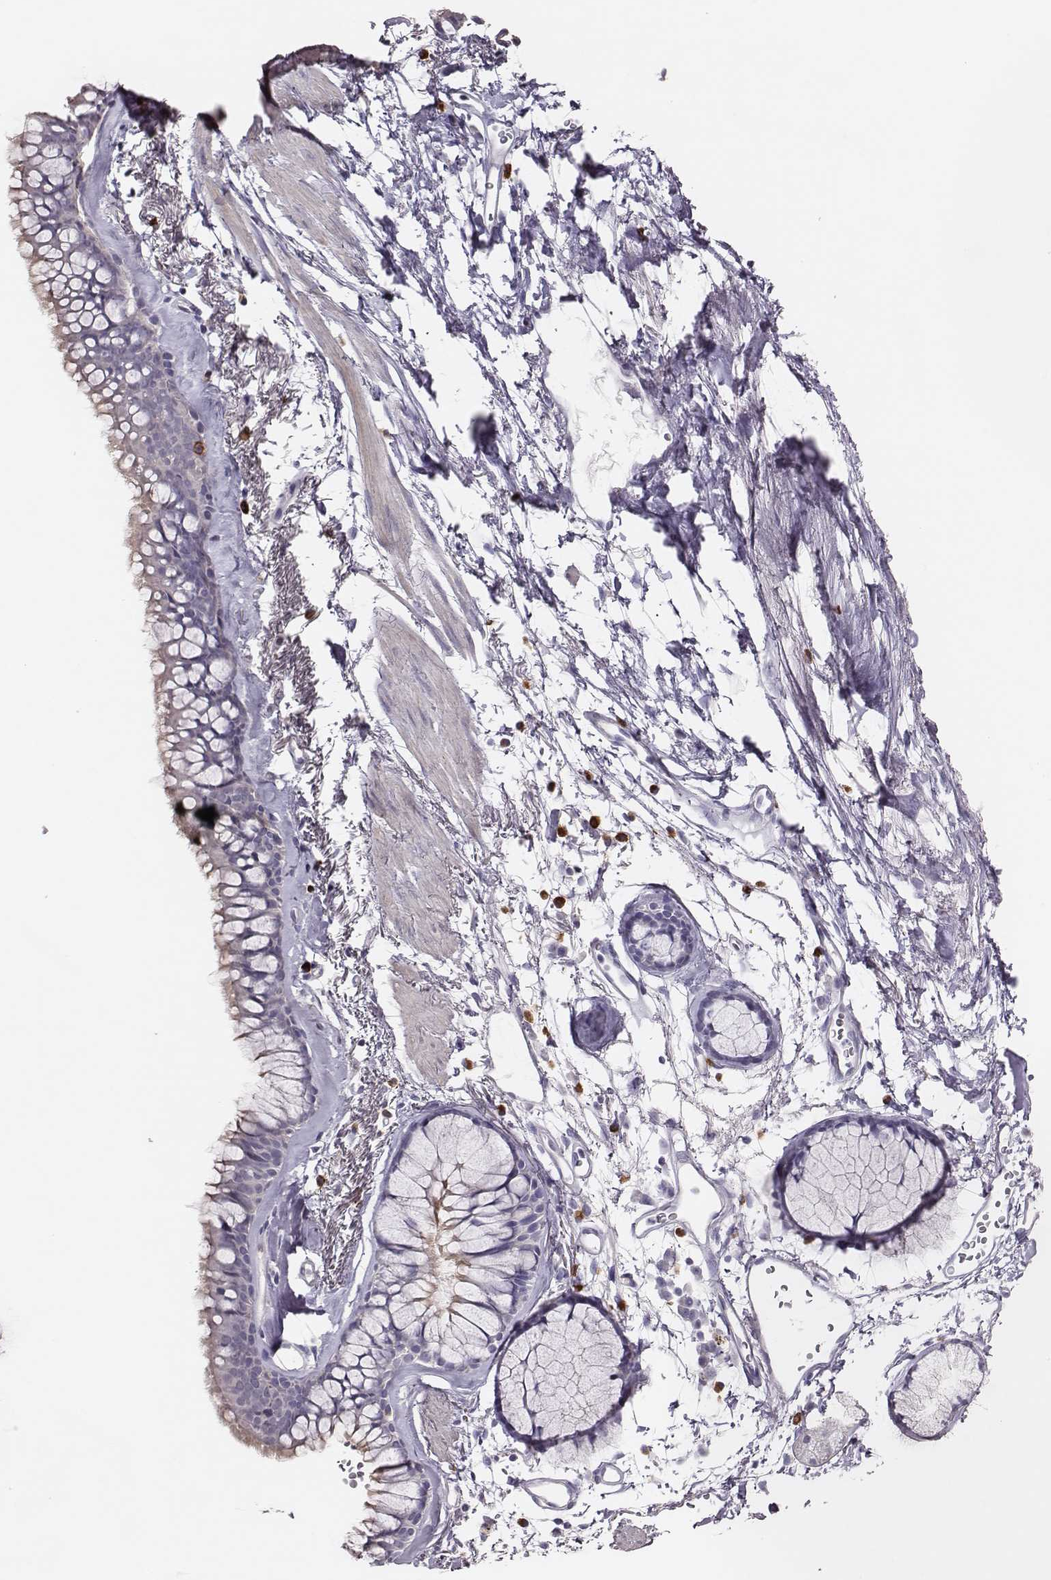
{"staining": {"intensity": "negative", "quantity": "none", "location": "none"}, "tissue": "bronchus", "cell_type": "Respiratory epithelial cells", "image_type": "normal", "snomed": [{"axis": "morphology", "description": "Normal tissue, NOS"}, {"axis": "morphology", "description": "Squamous cell carcinoma, NOS"}, {"axis": "topography", "description": "Cartilage tissue"}, {"axis": "topography", "description": "Bronchus"}], "caption": "Immunohistochemistry (IHC) histopathology image of normal bronchus: bronchus stained with DAB (3,3'-diaminobenzidine) reveals no significant protein expression in respiratory epithelial cells. (Brightfield microscopy of DAB (3,3'-diaminobenzidine) IHC at high magnification).", "gene": "P2RY10", "patient": {"sex": "male", "age": 72}}